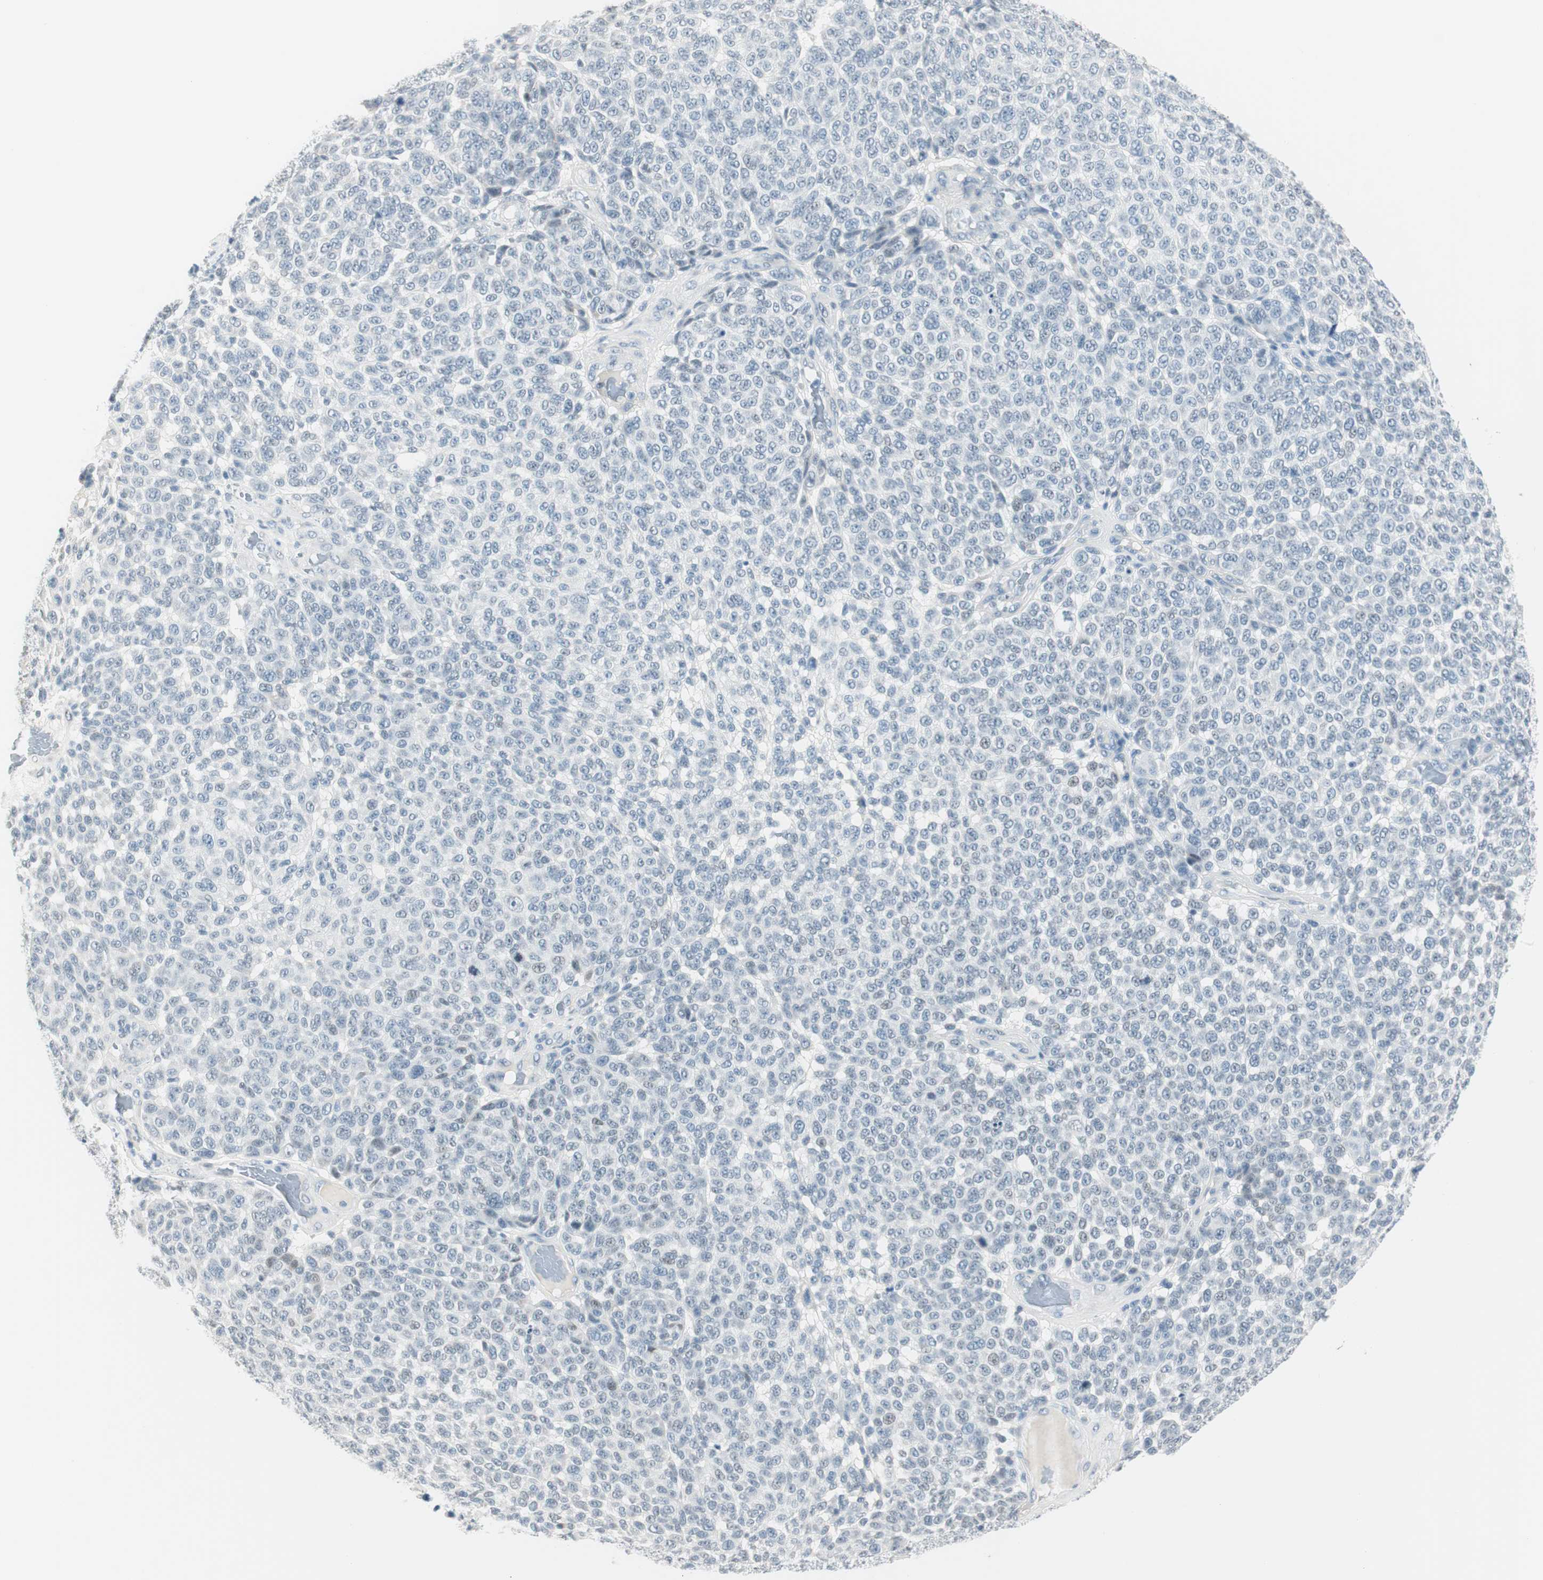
{"staining": {"intensity": "negative", "quantity": "none", "location": "none"}, "tissue": "melanoma", "cell_type": "Tumor cells", "image_type": "cancer", "snomed": [{"axis": "morphology", "description": "Malignant melanoma, NOS"}, {"axis": "topography", "description": "Skin"}], "caption": "Malignant melanoma was stained to show a protein in brown. There is no significant positivity in tumor cells.", "gene": "HOXB13", "patient": {"sex": "male", "age": 59}}